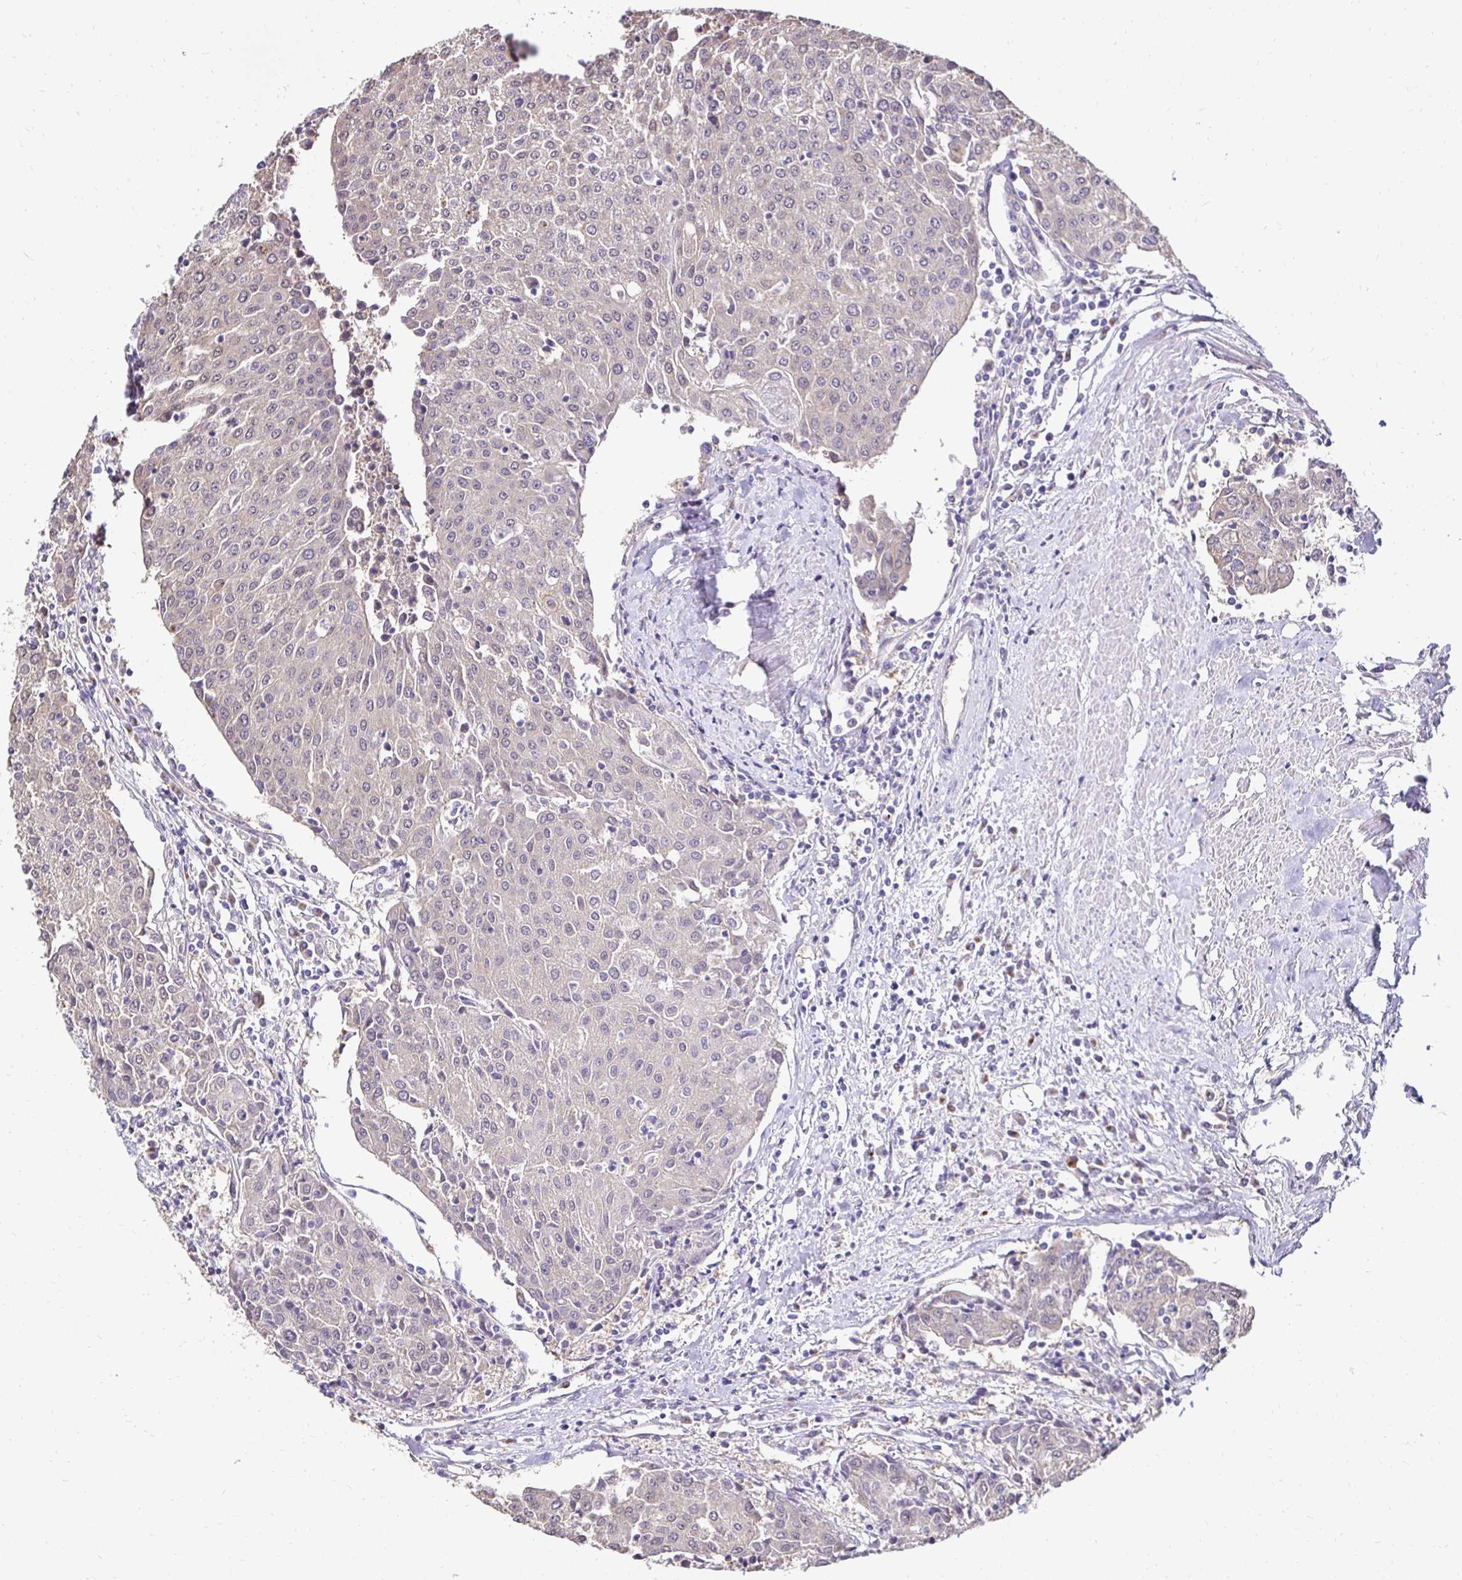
{"staining": {"intensity": "negative", "quantity": "none", "location": "none"}, "tissue": "urothelial cancer", "cell_type": "Tumor cells", "image_type": "cancer", "snomed": [{"axis": "morphology", "description": "Urothelial carcinoma, High grade"}, {"axis": "topography", "description": "Urinary bladder"}], "caption": "This is an IHC histopathology image of human urothelial carcinoma (high-grade). There is no positivity in tumor cells.", "gene": "SLC9A1", "patient": {"sex": "female", "age": 85}}